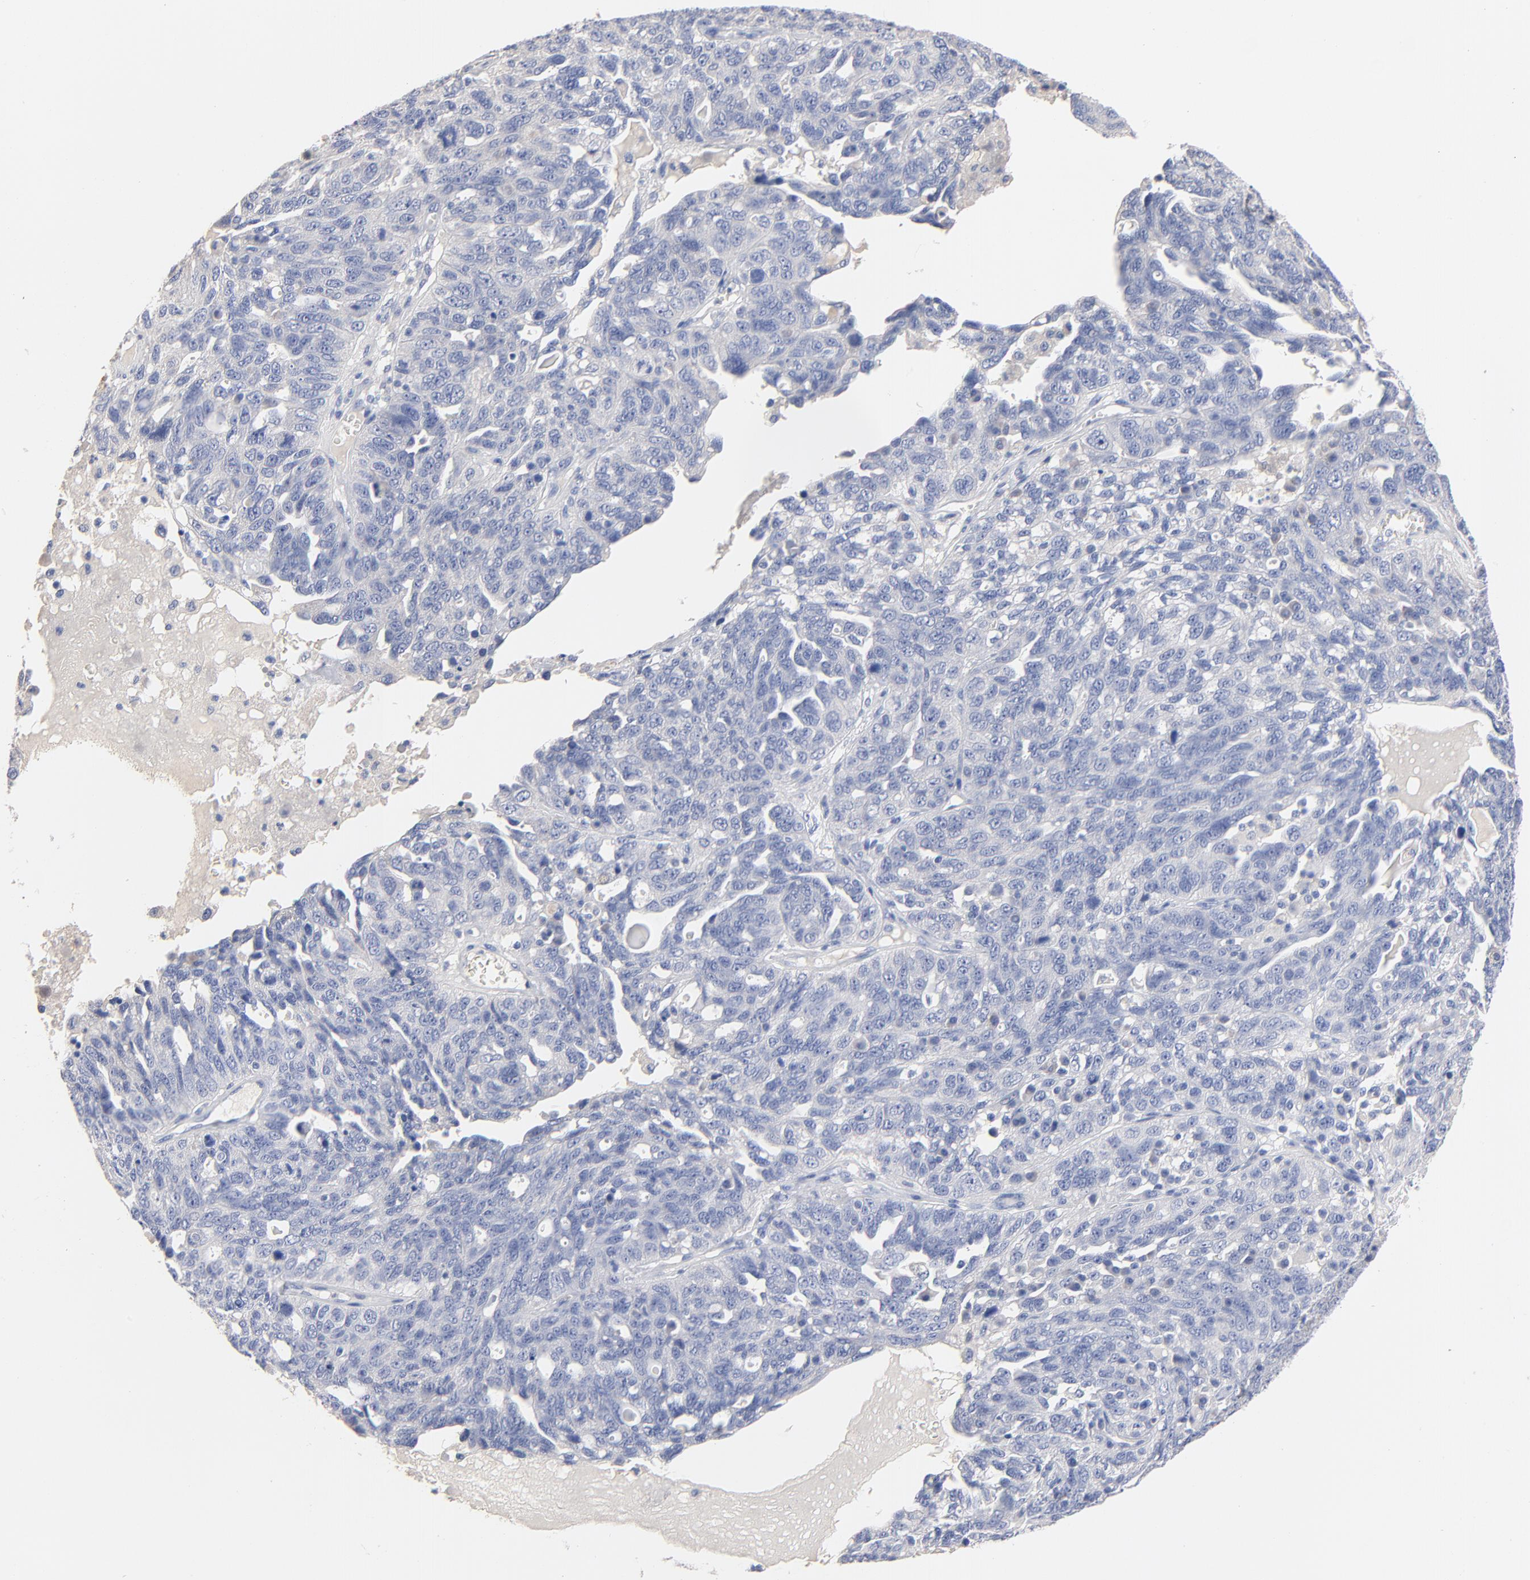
{"staining": {"intensity": "negative", "quantity": "none", "location": "none"}, "tissue": "ovarian cancer", "cell_type": "Tumor cells", "image_type": "cancer", "snomed": [{"axis": "morphology", "description": "Cystadenocarcinoma, serous, NOS"}, {"axis": "topography", "description": "Ovary"}], "caption": "Immunohistochemical staining of ovarian serous cystadenocarcinoma exhibits no significant positivity in tumor cells.", "gene": "CPS1", "patient": {"sex": "female", "age": 71}}